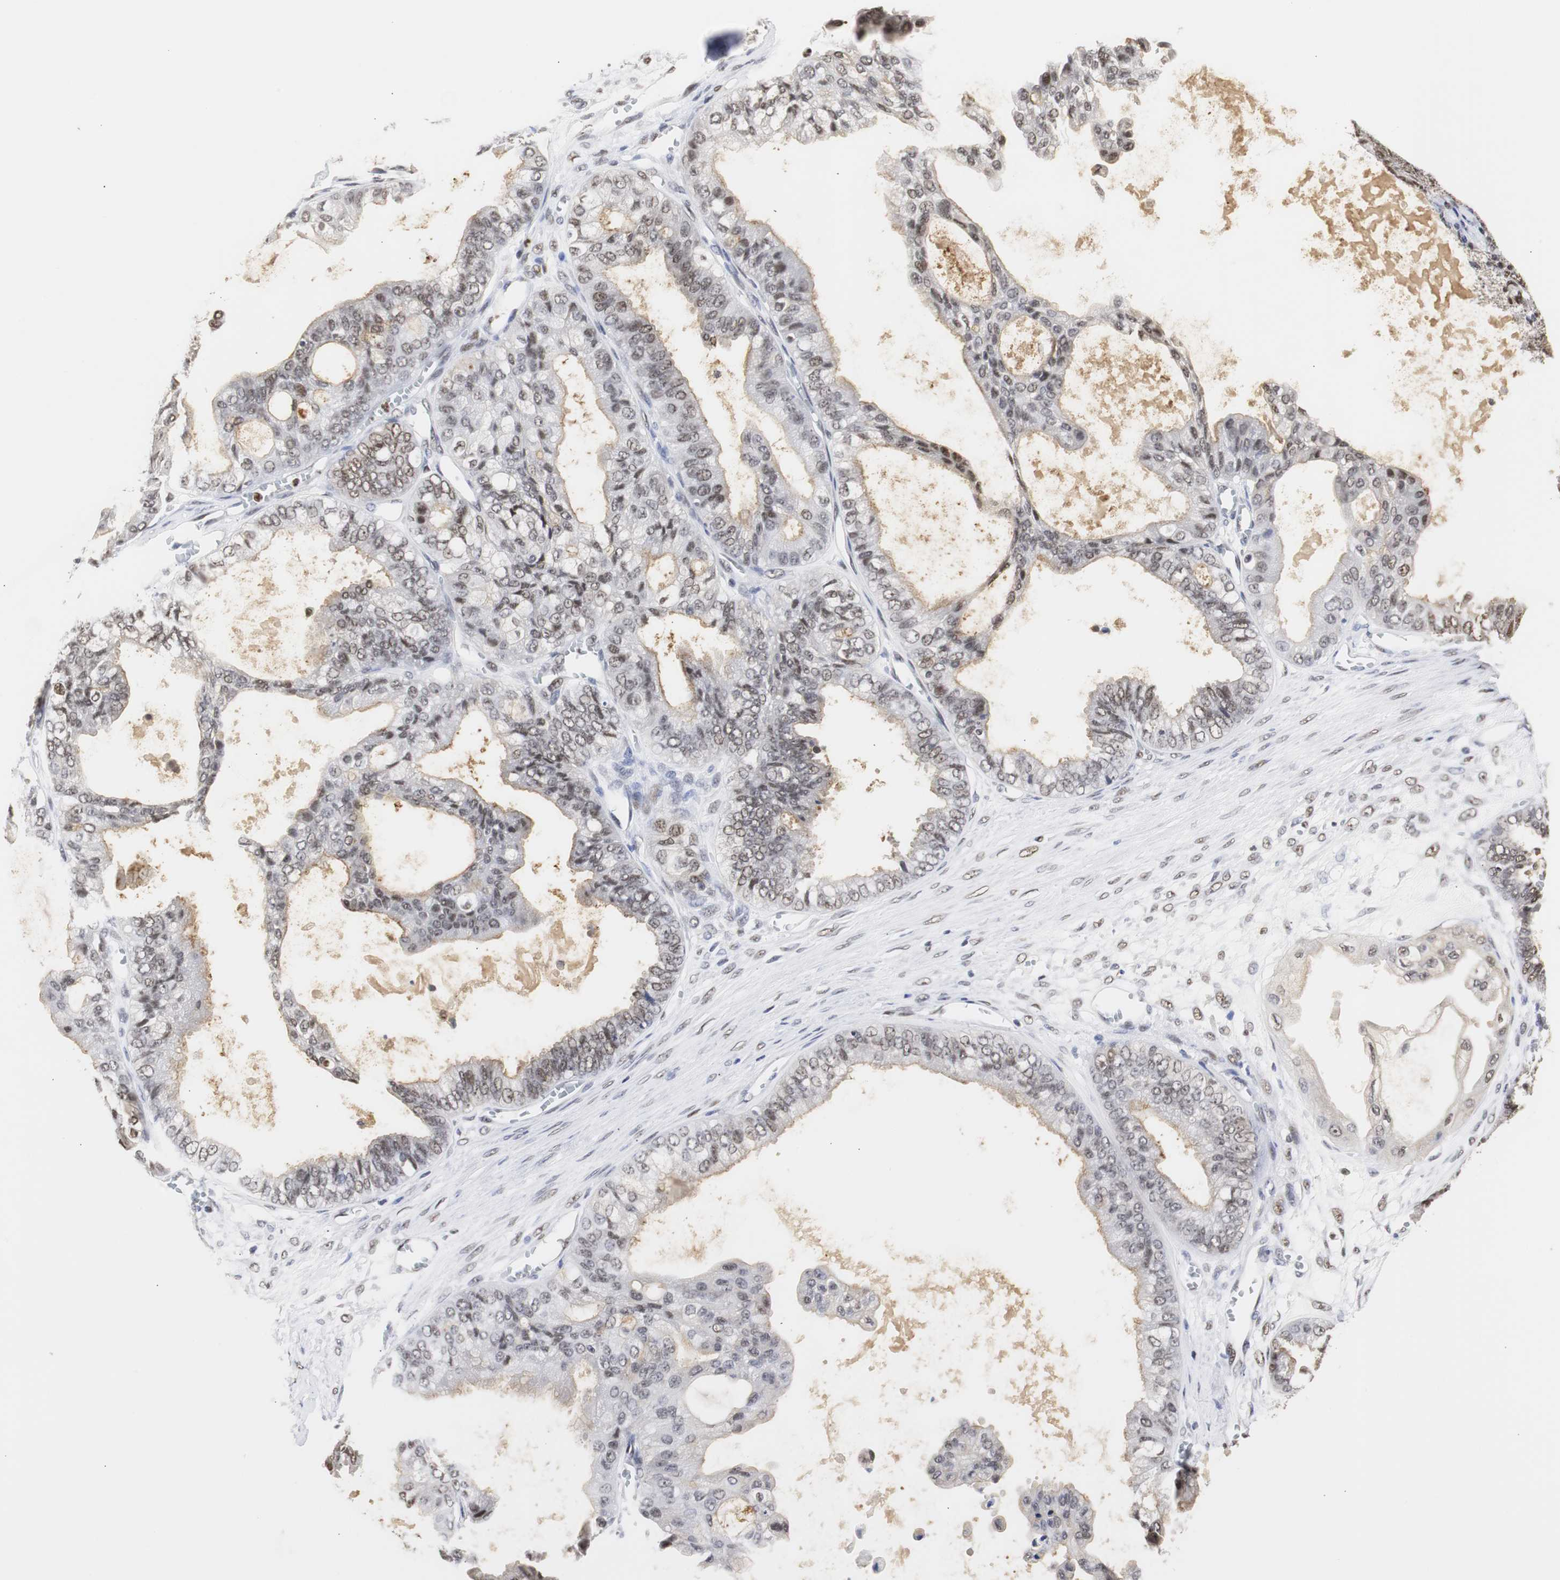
{"staining": {"intensity": "weak", "quantity": "25%-75%", "location": "nuclear"}, "tissue": "ovarian cancer", "cell_type": "Tumor cells", "image_type": "cancer", "snomed": [{"axis": "morphology", "description": "Carcinoma, NOS"}, {"axis": "morphology", "description": "Carcinoma, endometroid"}, {"axis": "topography", "description": "Ovary"}], "caption": "Immunohistochemistry image of ovarian cancer (carcinoma) stained for a protein (brown), which displays low levels of weak nuclear expression in about 25%-75% of tumor cells.", "gene": "ZFC3H1", "patient": {"sex": "female", "age": 50}}